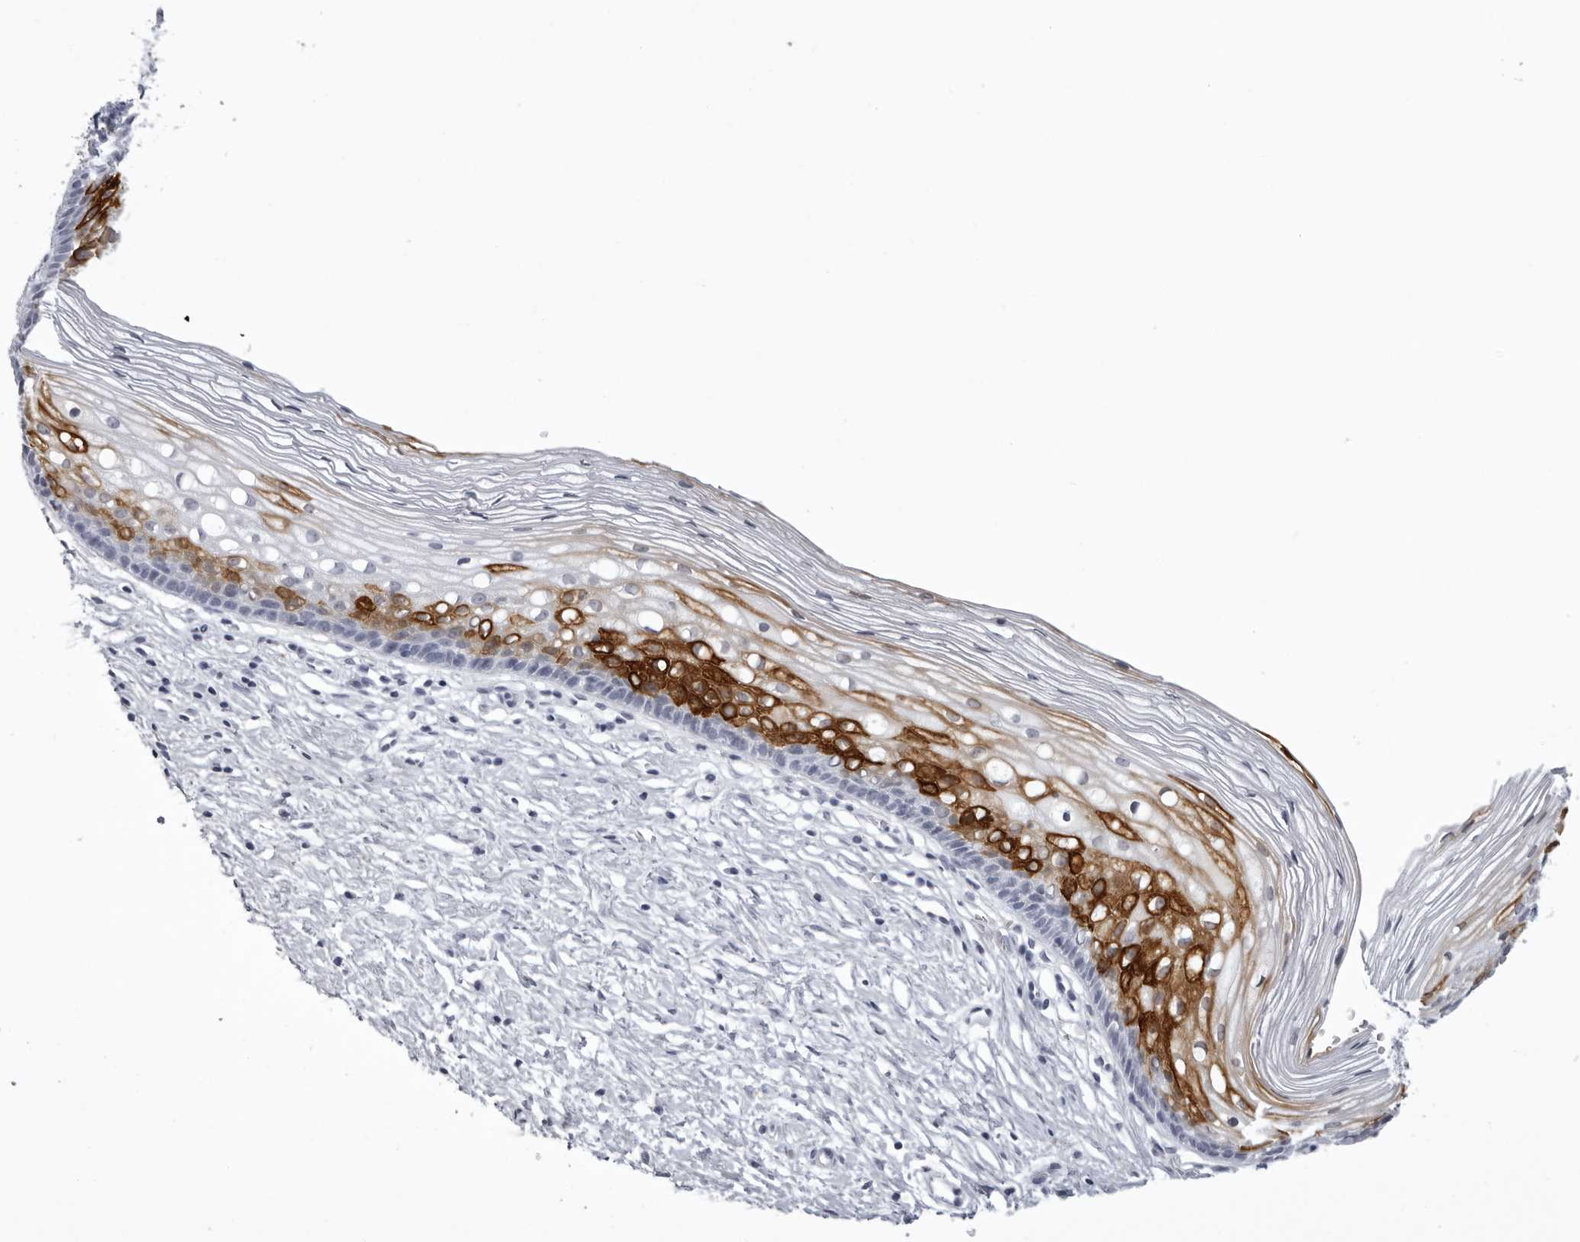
{"staining": {"intensity": "negative", "quantity": "none", "location": "none"}, "tissue": "cervix", "cell_type": "Glandular cells", "image_type": "normal", "snomed": [{"axis": "morphology", "description": "Normal tissue, NOS"}, {"axis": "topography", "description": "Cervix"}], "caption": "IHC of normal human cervix demonstrates no staining in glandular cells. (IHC, brightfield microscopy, high magnification).", "gene": "KLK9", "patient": {"sex": "female", "age": 27}}